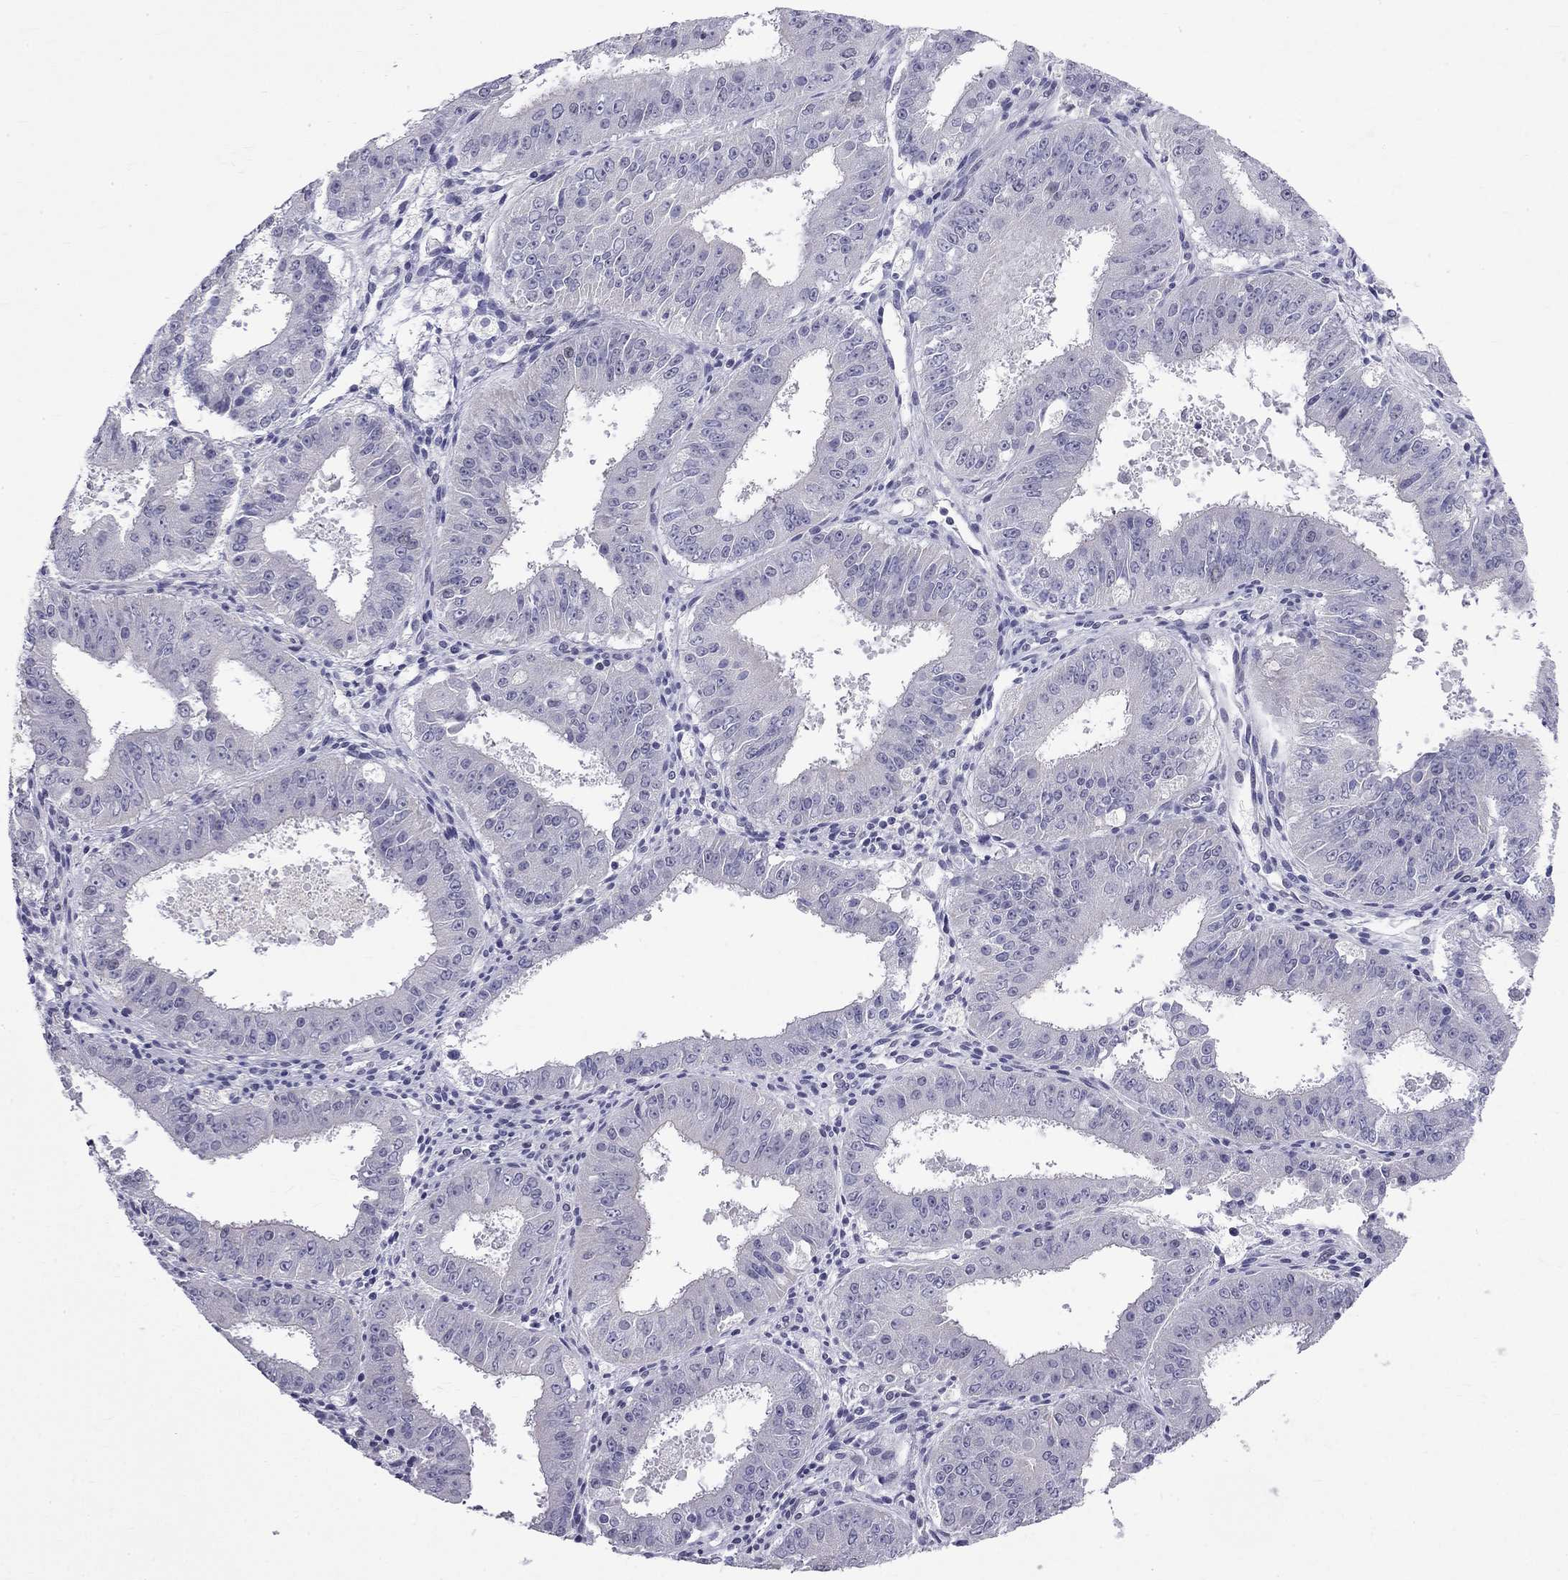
{"staining": {"intensity": "negative", "quantity": "none", "location": "none"}, "tissue": "ovarian cancer", "cell_type": "Tumor cells", "image_type": "cancer", "snomed": [{"axis": "morphology", "description": "Carcinoma, endometroid"}, {"axis": "topography", "description": "Ovary"}], "caption": "A high-resolution photomicrograph shows immunohistochemistry (IHC) staining of ovarian endometroid carcinoma, which displays no significant positivity in tumor cells.", "gene": "RTL9", "patient": {"sex": "female", "age": 42}}